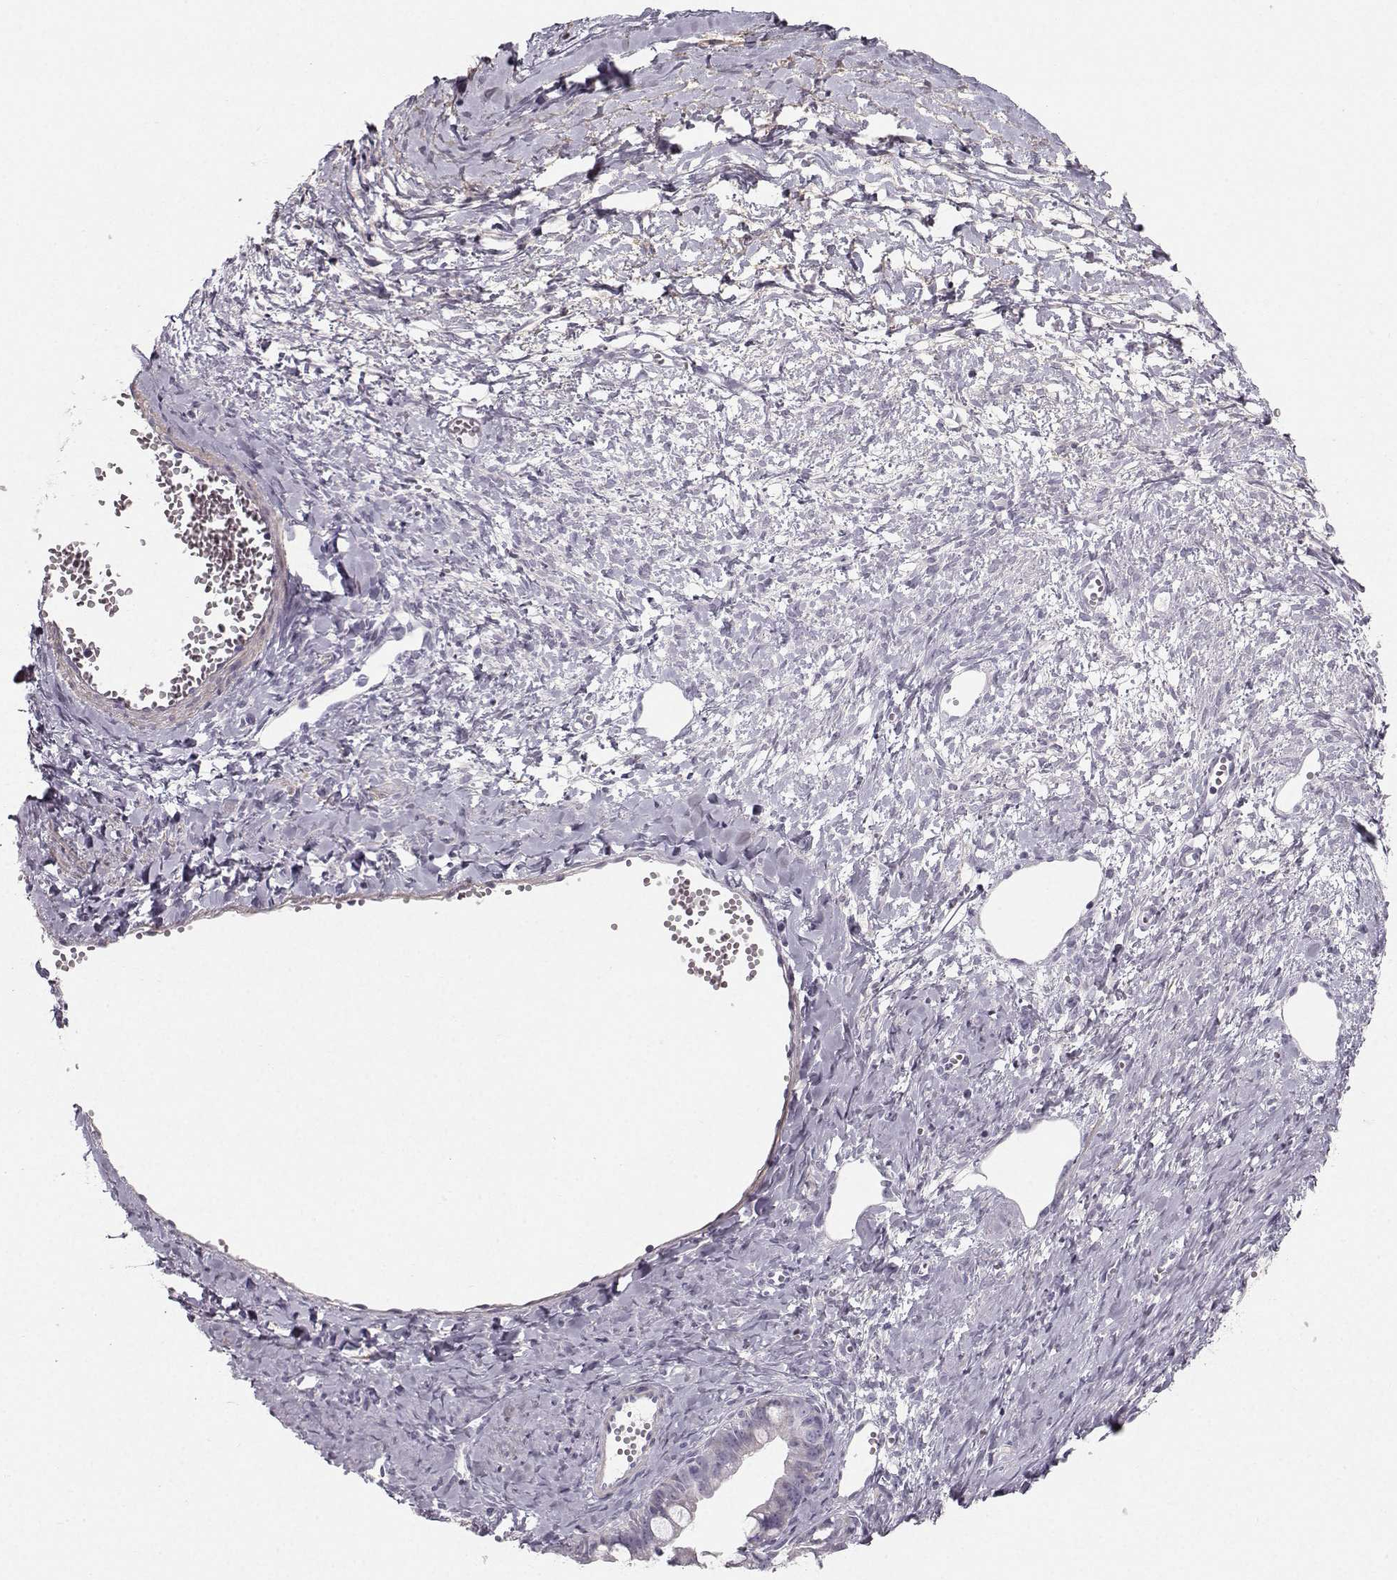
{"staining": {"intensity": "negative", "quantity": "none", "location": "none"}, "tissue": "ovarian cancer", "cell_type": "Tumor cells", "image_type": "cancer", "snomed": [{"axis": "morphology", "description": "Cystadenocarcinoma, mucinous, NOS"}, {"axis": "topography", "description": "Ovary"}], "caption": "Photomicrograph shows no protein expression in tumor cells of mucinous cystadenocarcinoma (ovarian) tissue.", "gene": "CASR", "patient": {"sex": "female", "age": 63}}